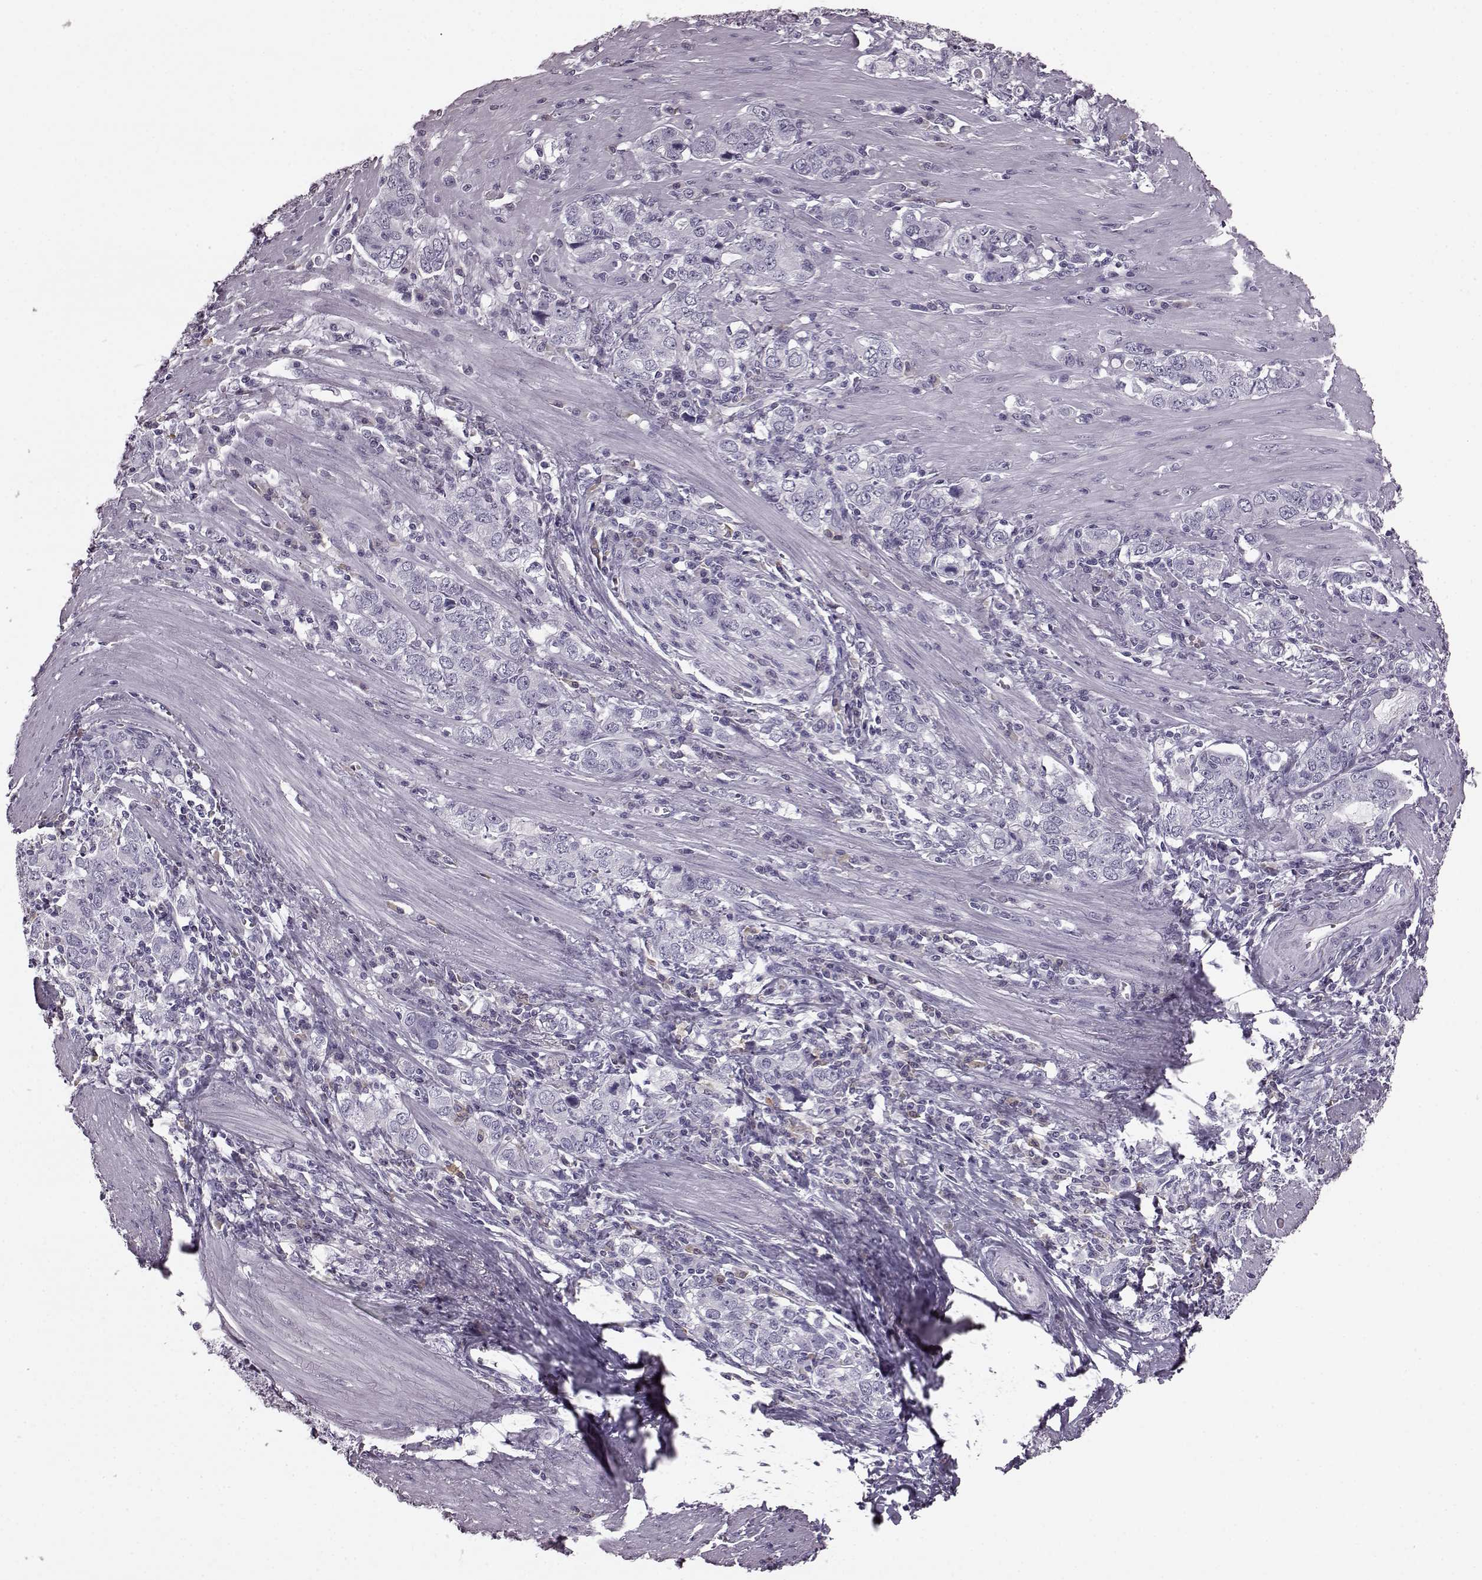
{"staining": {"intensity": "negative", "quantity": "none", "location": "none"}, "tissue": "stomach cancer", "cell_type": "Tumor cells", "image_type": "cancer", "snomed": [{"axis": "morphology", "description": "Adenocarcinoma, NOS"}, {"axis": "topography", "description": "Stomach, lower"}], "caption": "IHC photomicrograph of human stomach cancer stained for a protein (brown), which reveals no expression in tumor cells. (DAB (3,3'-diaminobenzidine) immunohistochemistry (IHC) with hematoxylin counter stain).", "gene": "JSRP1", "patient": {"sex": "female", "age": 72}}